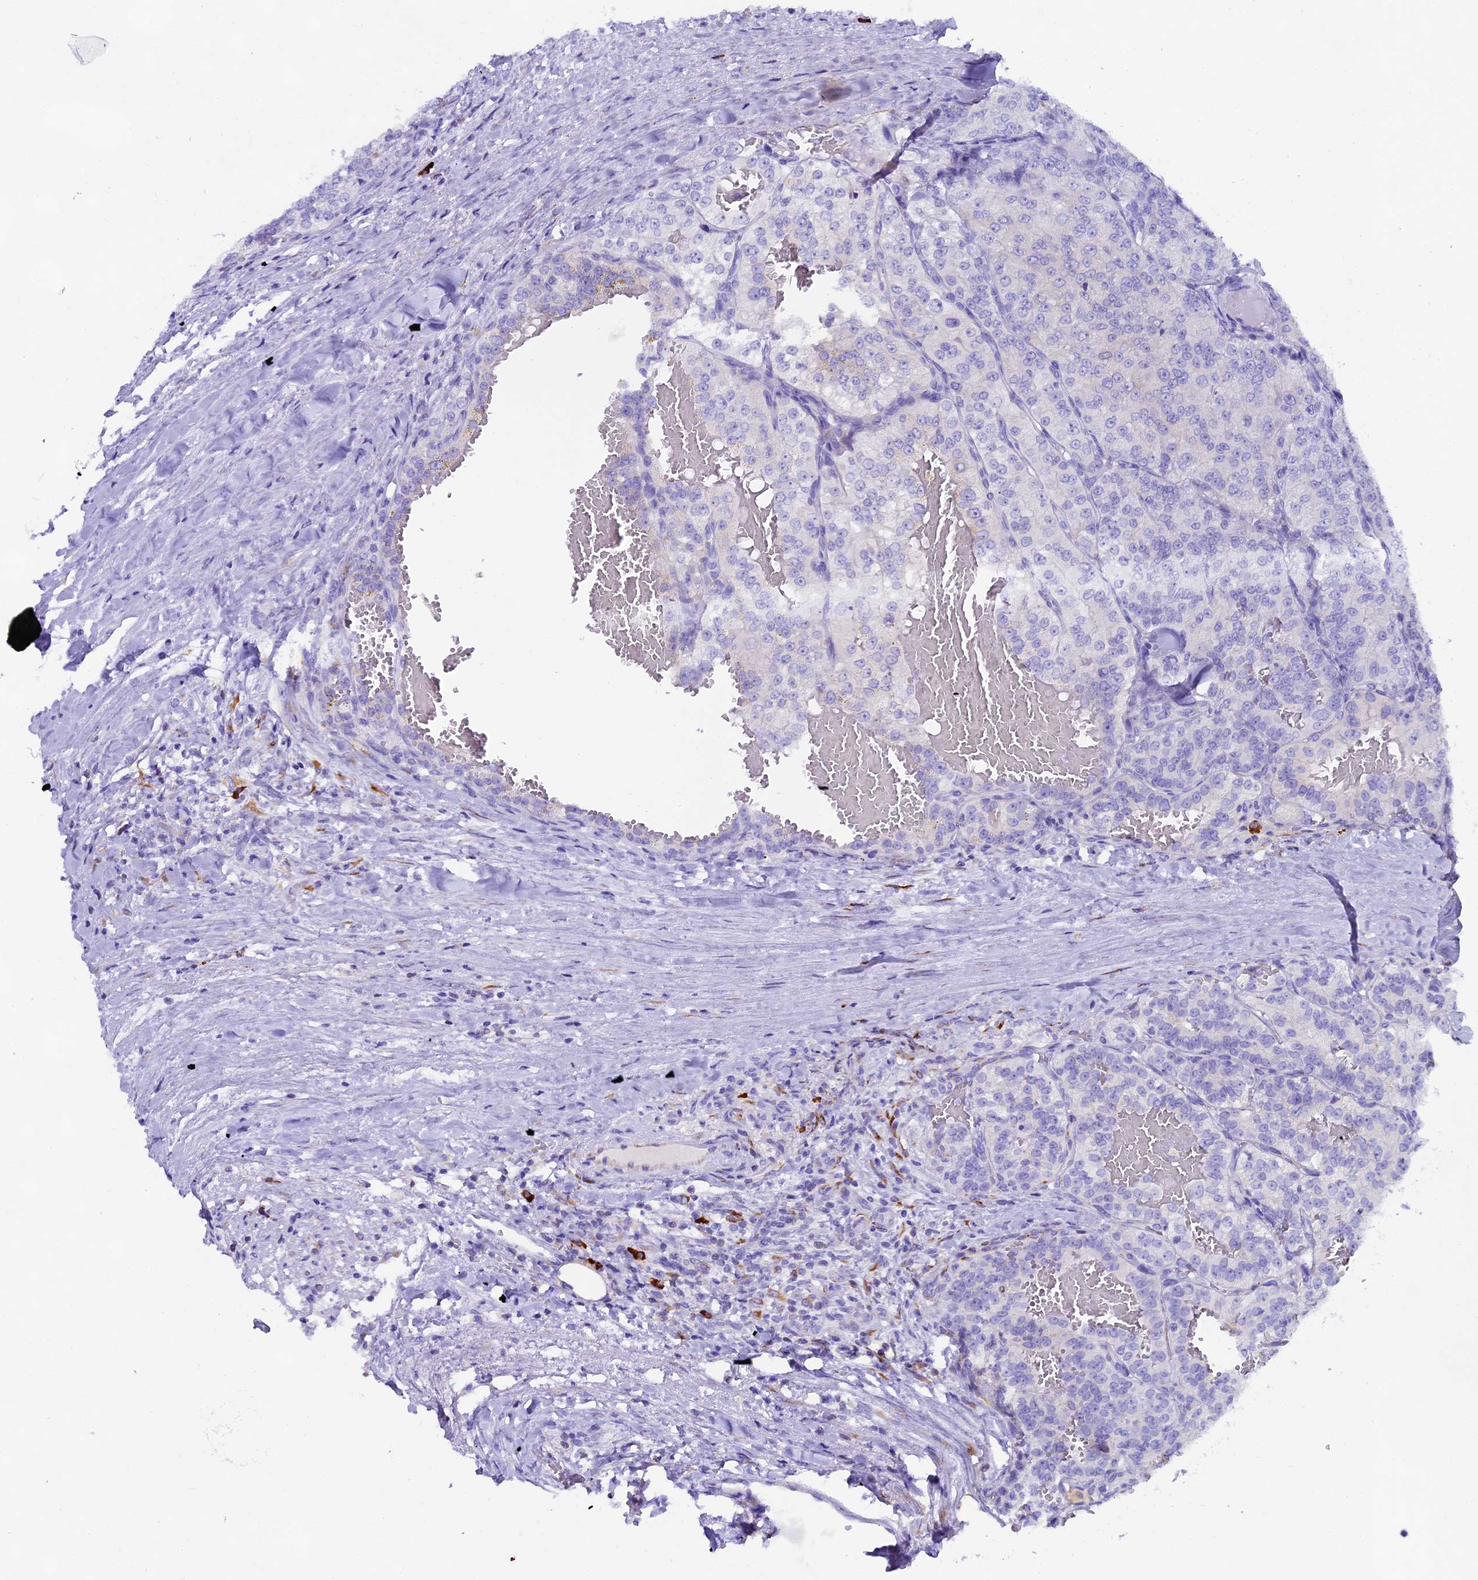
{"staining": {"intensity": "negative", "quantity": "none", "location": "none"}, "tissue": "renal cancer", "cell_type": "Tumor cells", "image_type": "cancer", "snomed": [{"axis": "morphology", "description": "Adenocarcinoma, NOS"}, {"axis": "topography", "description": "Kidney"}], "caption": "Immunohistochemical staining of renal cancer (adenocarcinoma) reveals no significant staining in tumor cells.", "gene": "FKBP11", "patient": {"sex": "female", "age": 63}}